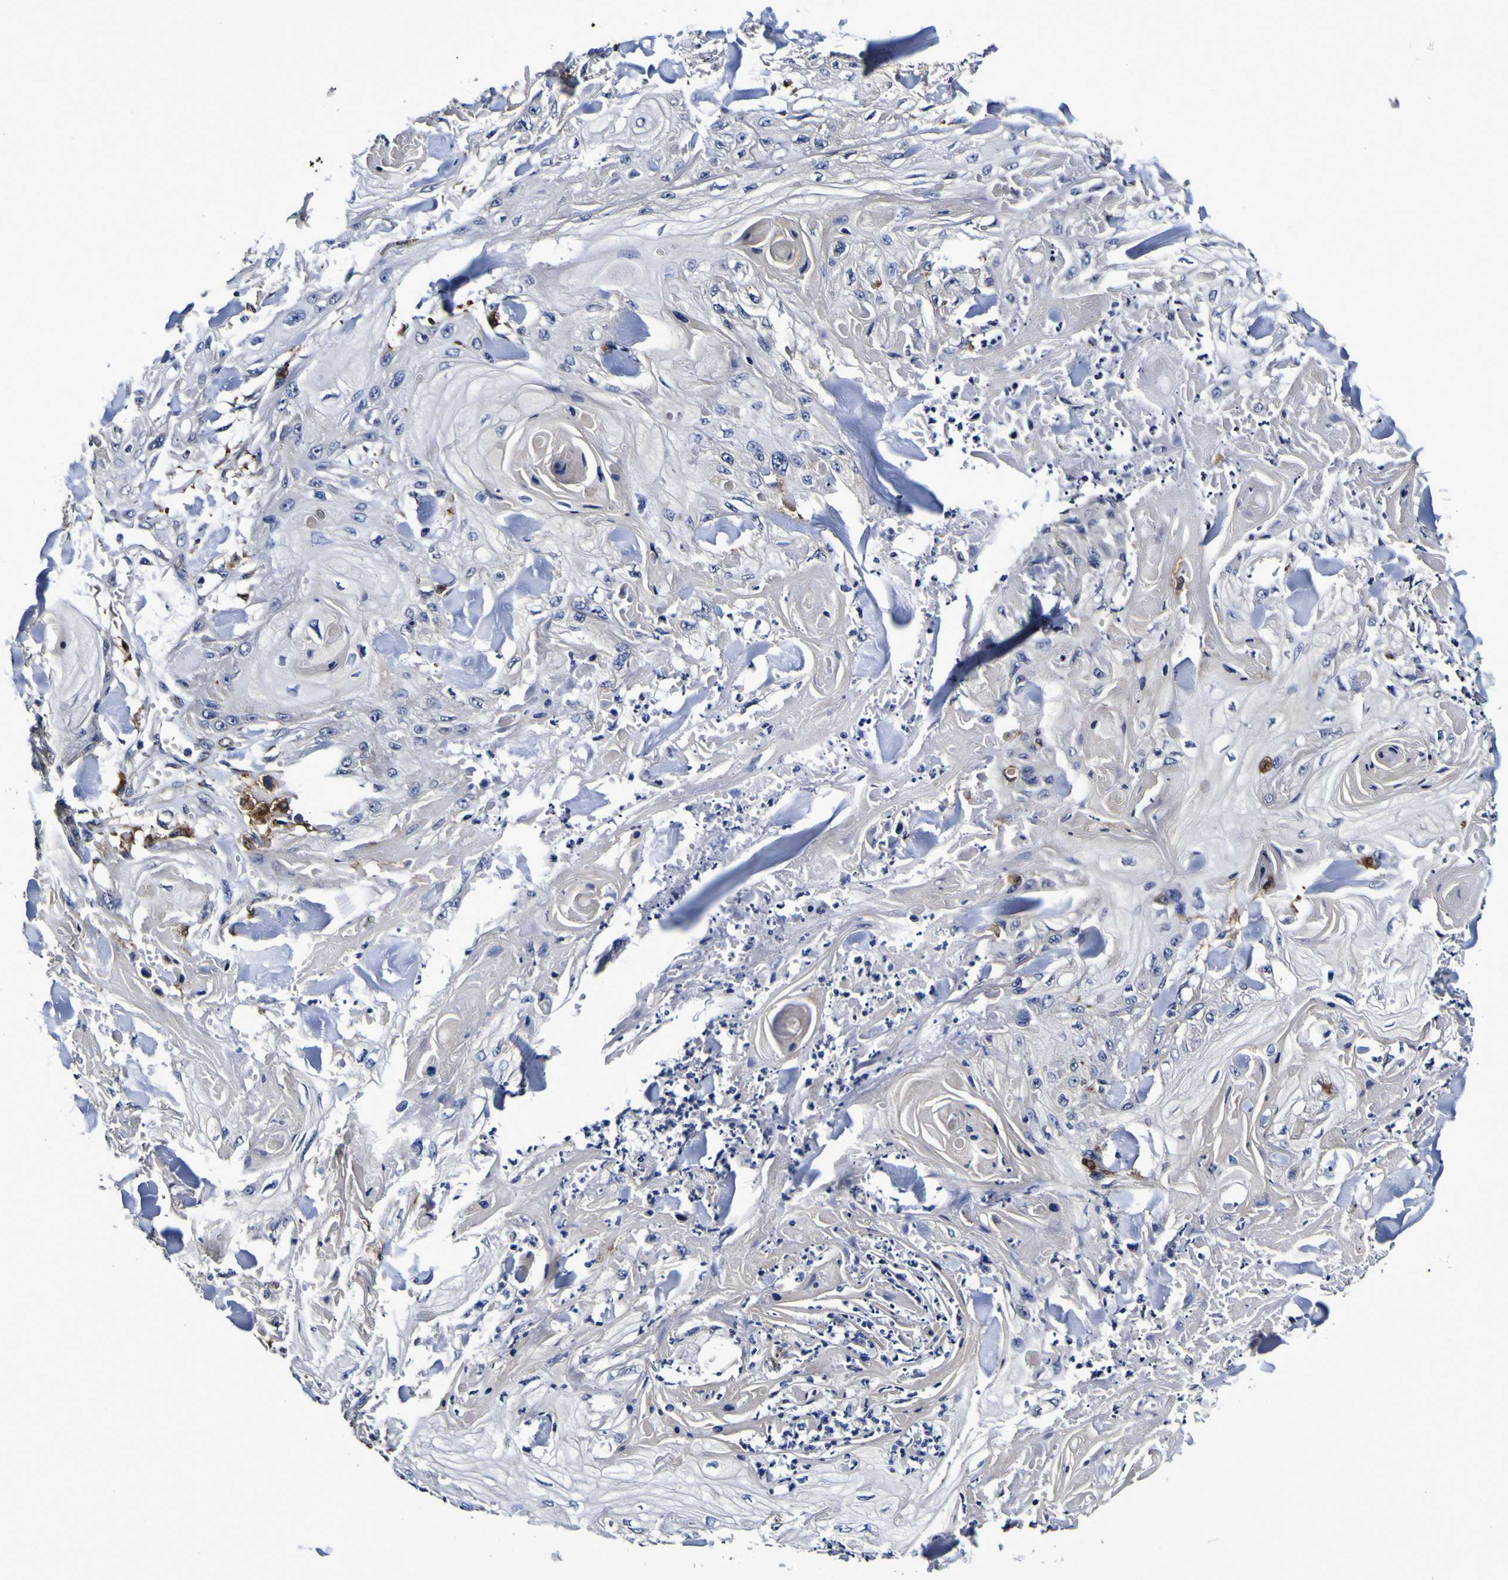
{"staining": {"intensity": "negative", "quantity": "none", "location": "none"}, "tissue": "skin cancer", "cell_type": "Tumor cells", "image_type": "cancer", "snomed": [{"axis": "morphology", "description": "Squamous cell carcinoma, NOS"}, {"axis": "topography", "description": "Skin"}], "caption": "Human skin cancer stained for a protein using immunohistochemistry (IHC) exhibits no expression in tumor cells.", "gene": "GPX1", "patient": {"sex": "male", "age": 74}}